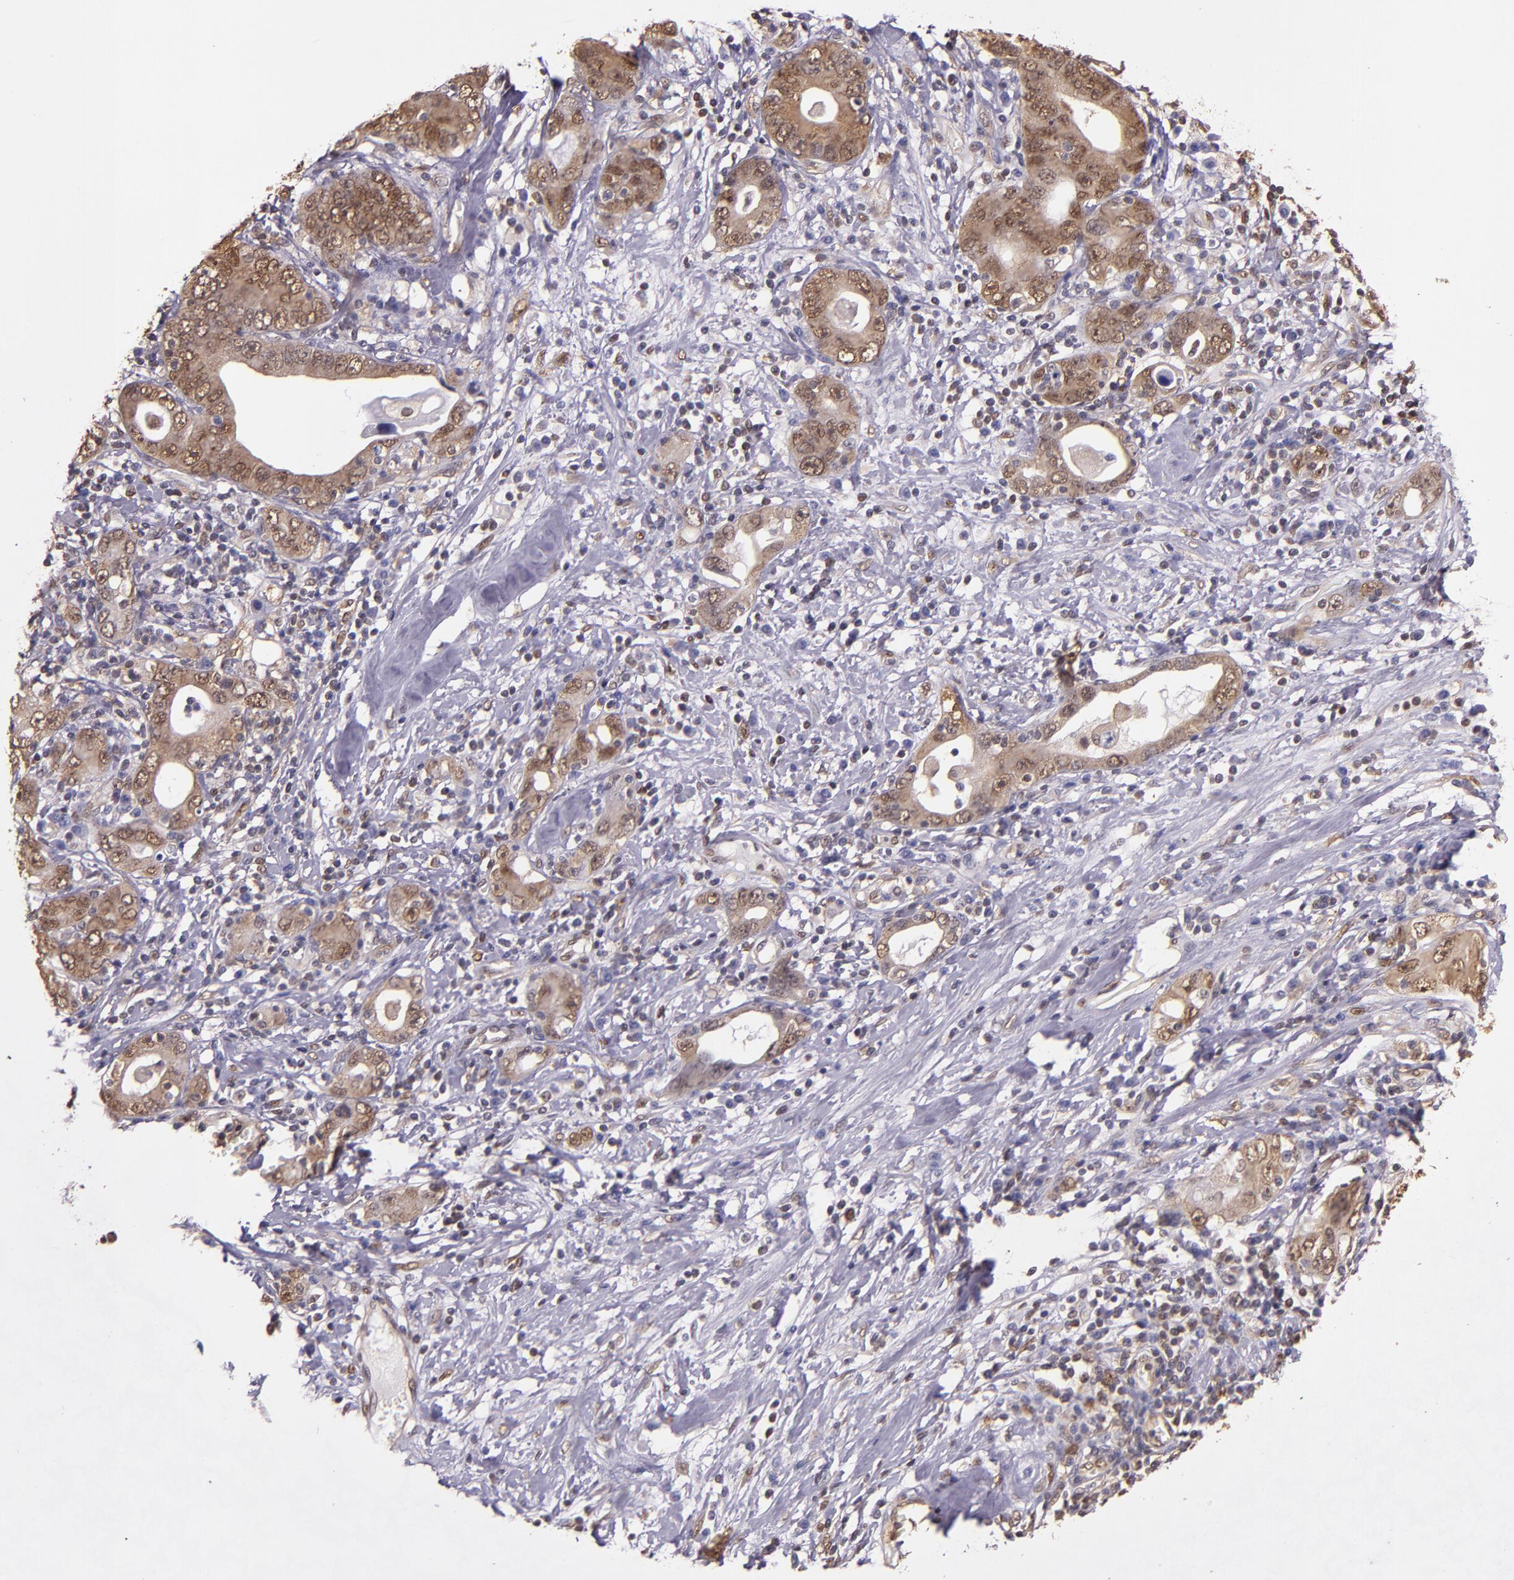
{"staining": {"intensity": "moderate", "quantity": "25%-75%", "location": "cytoplasmic/membranous,nuclear"}, "tissue": "stomach cancer", "cell_type": "Tumor cells", "image_type": "cancer", "snomed": [{"axis": "morphology", "description": "Adenocarcinoma, NOS"}, {"axis": "topography", "description": "Stomach, lower"}], "caption": "Moderate cytoplasmic/membranous and nuclear protein expression is identified in about 25%-75% of tumor cells in stomach cancer (adenocarcinoma). The staining is performed using DAB (3,3'-diaminobenzidine) brown chromogen to label protein expression. The nuclei are counter-stained blue using hematoxylin.", "gene": "STAT6", "patient": {"sex": "female", "age": 93}}